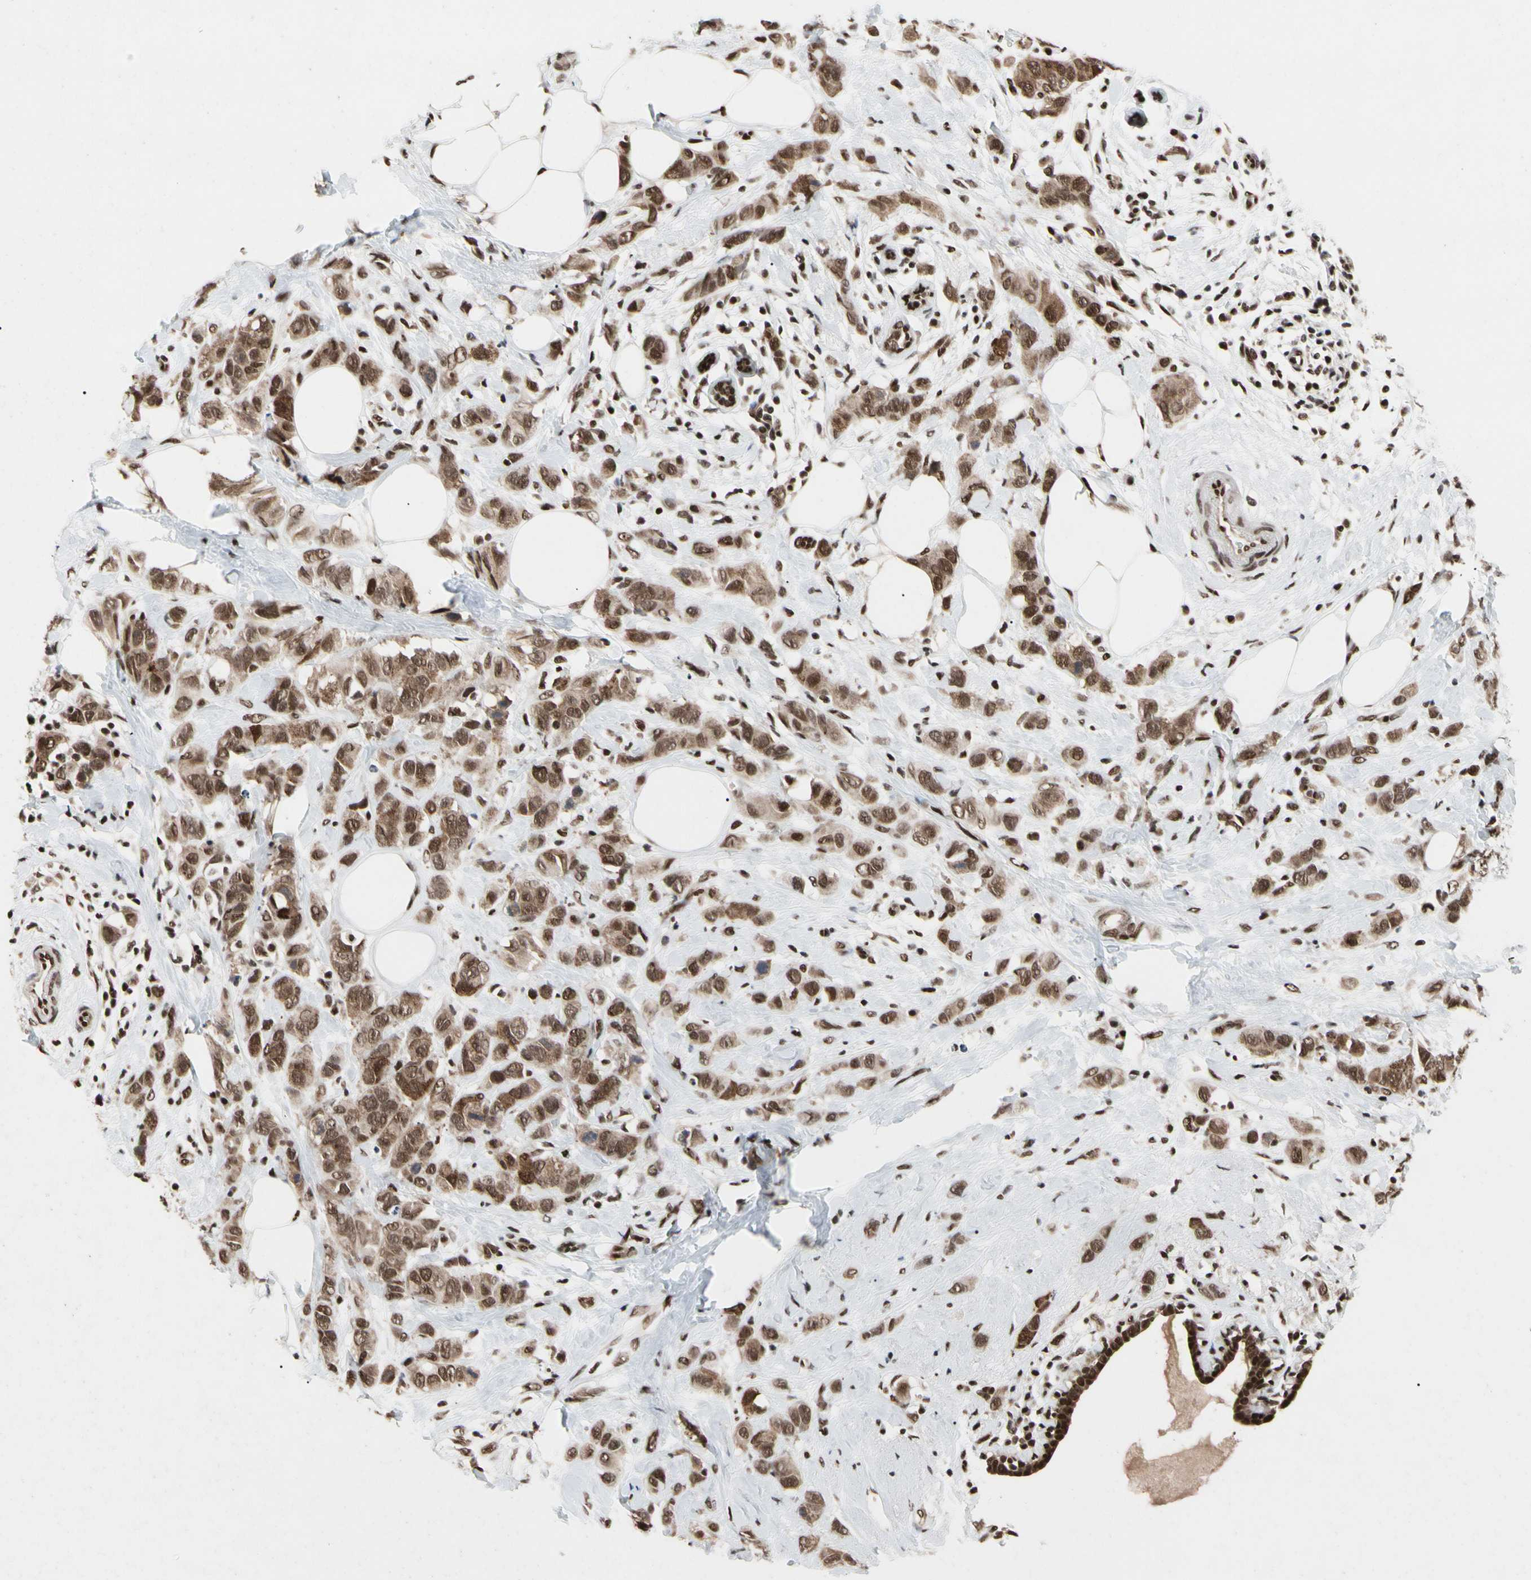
{"staining": {"intensity": "moderate", "quantity": ">75%", "location": "cytoplasmic/membranous,nuclear"}, "tissue": "breast cancer", "cell_type": "Tumor cells", "image_type": "cancer", "snomed": [{"axis": "morphology", "description": "Normal tissue, NOS"}, {"axis": "morphology", "description": "Duct carcinoma"}, {"axis": "topography", "description": "Breast"}], "caption": "IHC histopathology image of neoplastic tissue: breast cancer (intraductal carcinoma) stained using immunohistochemistry (IHC) exhibits medium levels of moderate protein expression localized specifically in the cytoplasmic/membranous and nuclear of tumor cells, appearing as a cytoplasmic/membranous and nuclear brown color.", "gene": "FAM98B", "patient": {"sex": "female", "age": 50}}